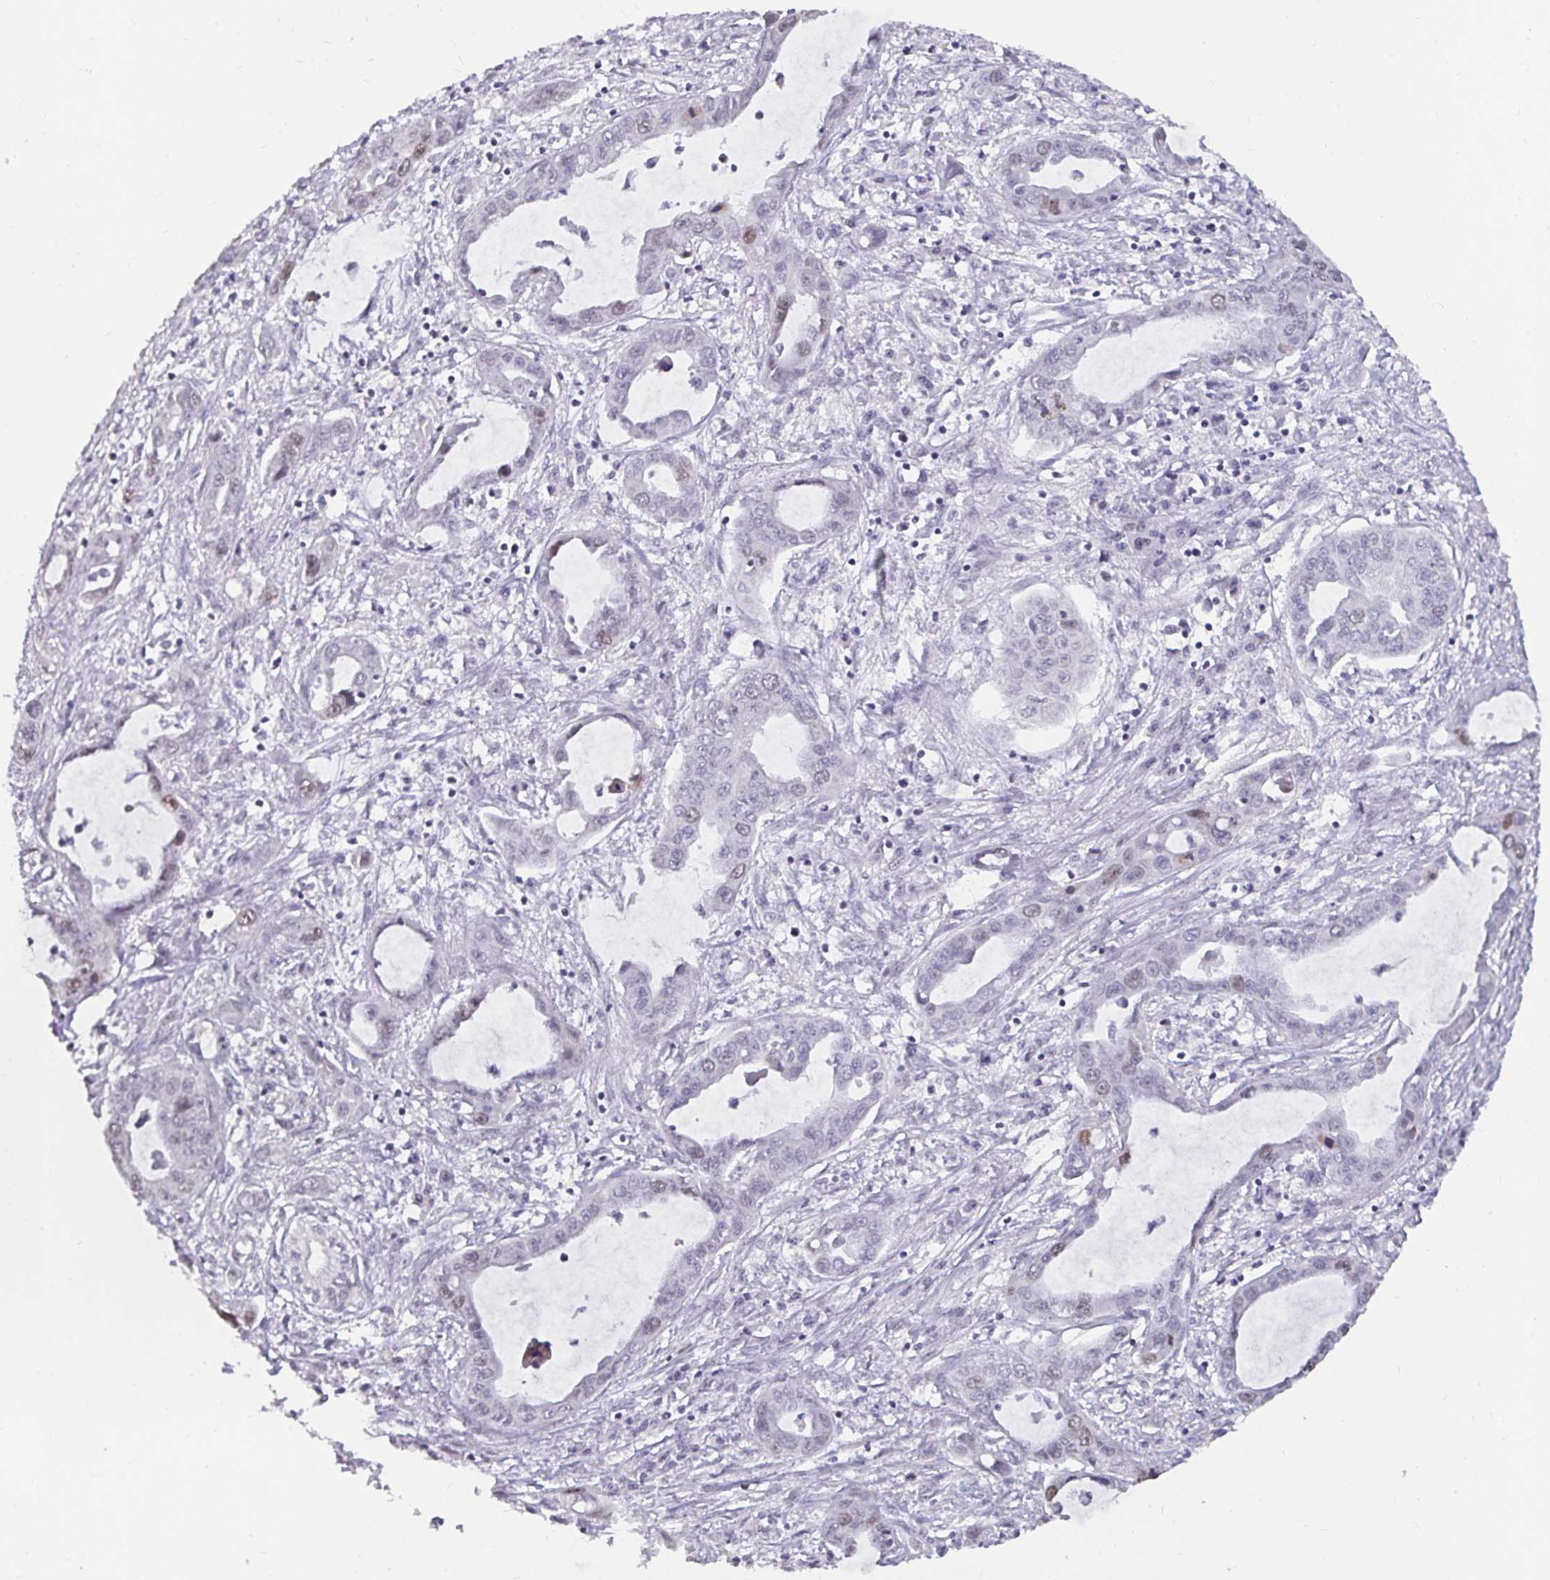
{"staining": {"intensity": "weak", "quantity": "<25%", "location": "nuclear"}, "tissue": "liver cancer", "cell_type": "Tumor cells", "image_type": "cancer", "snomed": [{"axis": "morphology", "description": "Cholangiocarcinoma"}, {"axis": "topography", "description": "Liver"}], "caption": "Human cholangiocarcinoma (liver) stained for a protein using IHC shows no expression in tumor cells.", "gene": "ANLN", "patient": {"sex": "male", "age": 58}}